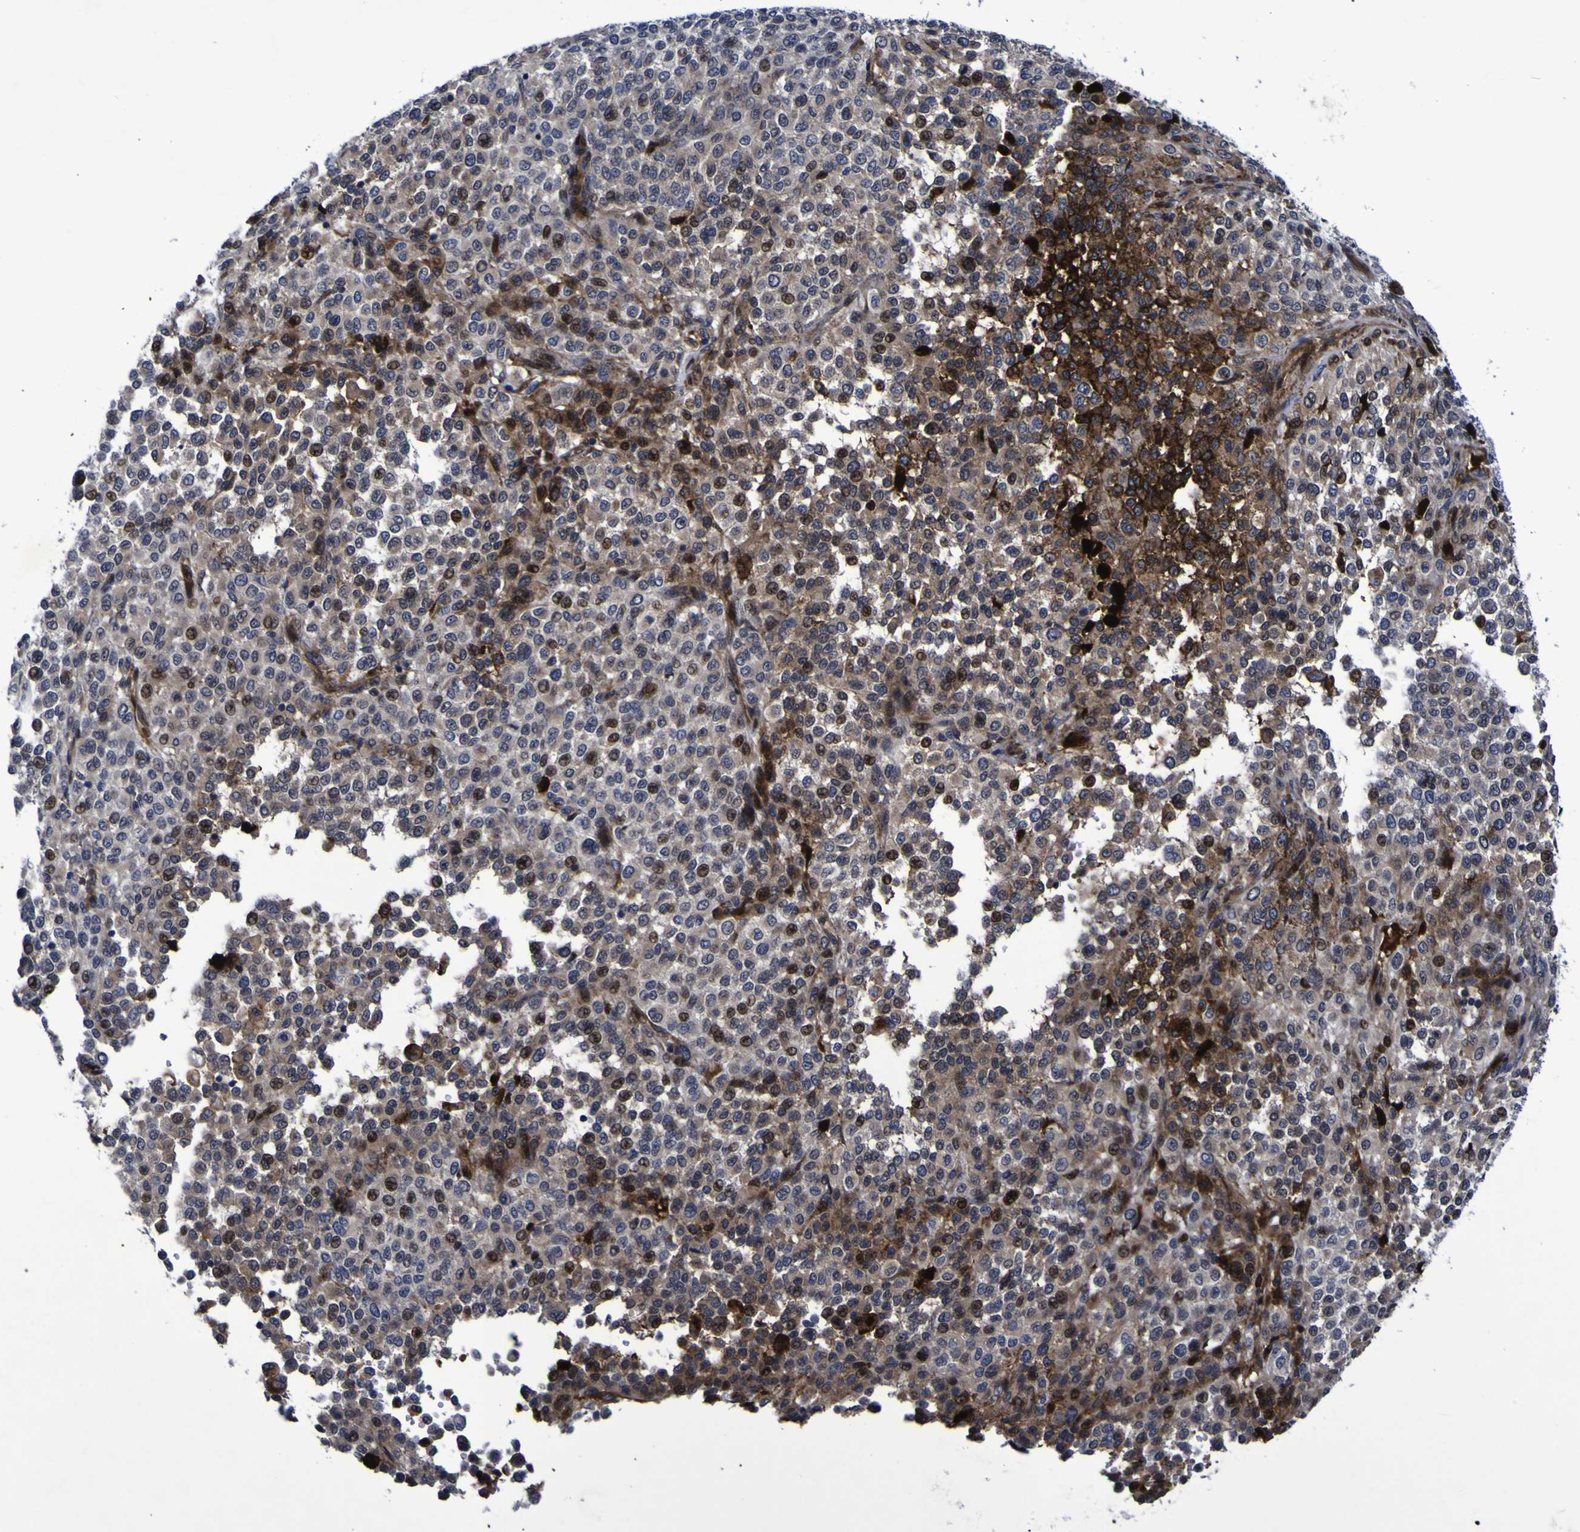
{"staining": {"intensity": "strong", "quantity": "<25%", "location": "cytoplasmic/membranous,nuclear"}, "tissue": "melanoma", "cell_type": "Tumor cells", "image_type": "cancer", "snomed": [{"axis": "morphology", "description": "Malignant melanoma, Metastatic site"}, {"axis": "topography", "description": "Pancreas"}], "caption": "Malignant melanoma (metastatic site) stained for a protein displays strong cytoplasmic/membranous and nuclear positivity in tumor cells. Nuclei are stained in blue.", "gene": "MGLL", "patient": {"sex": "female", "age": 30}}